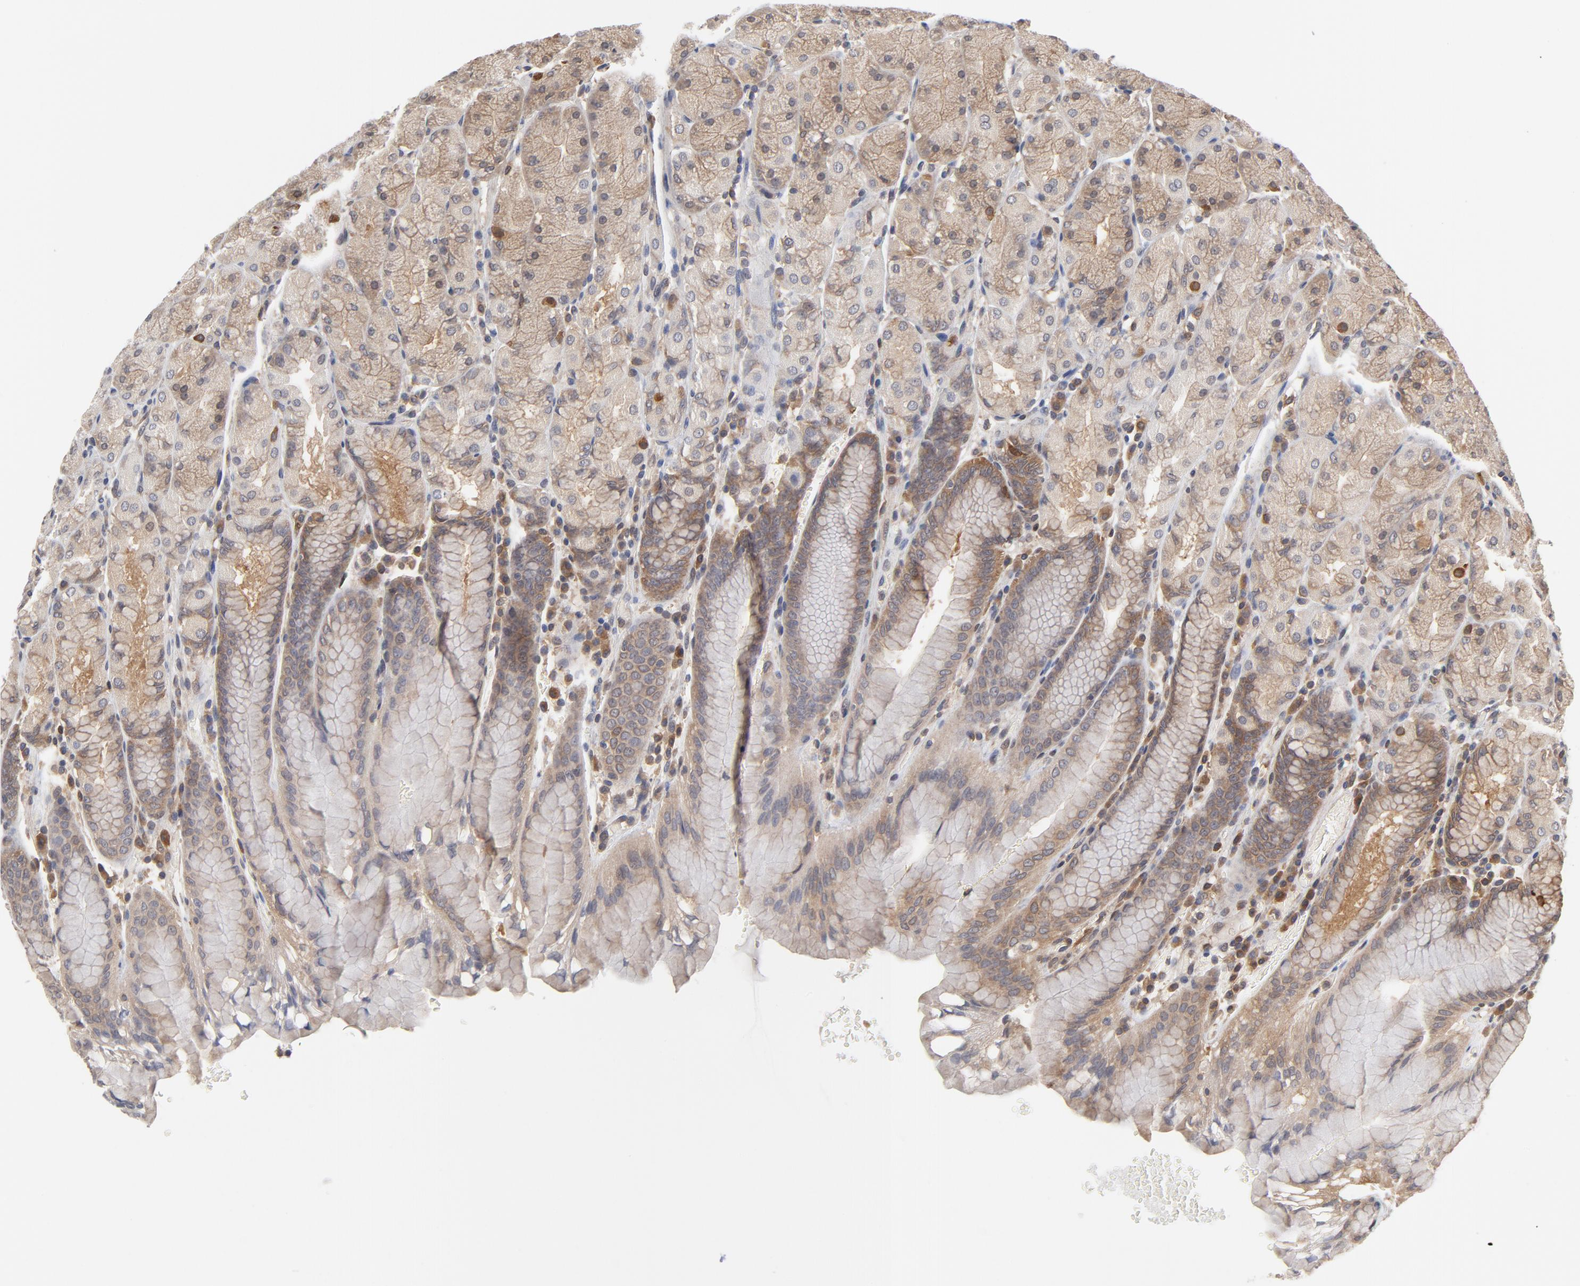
{"staining": {"intensity": "moderate", "quantity": "<25%", "location": "cytoplasmic/membranous"}, "tissue": "stomach", "cell_type": "Glandular cells", "image_type": "normal", "snomed": [{"axis": "morphology", "description": "Normal tissue, NOS"}, {"axis": "topography", "description": "Stomach, upper"}, {"axis": "topography", "description": "Stomach"}], "caption": "Moderate cytoplasmic/membranous protein positivity is appreciated in approximately <25% of glandular cells in stomach.", "gene": "ASMTL", "patient": {"sex": "male", "age": 76}}